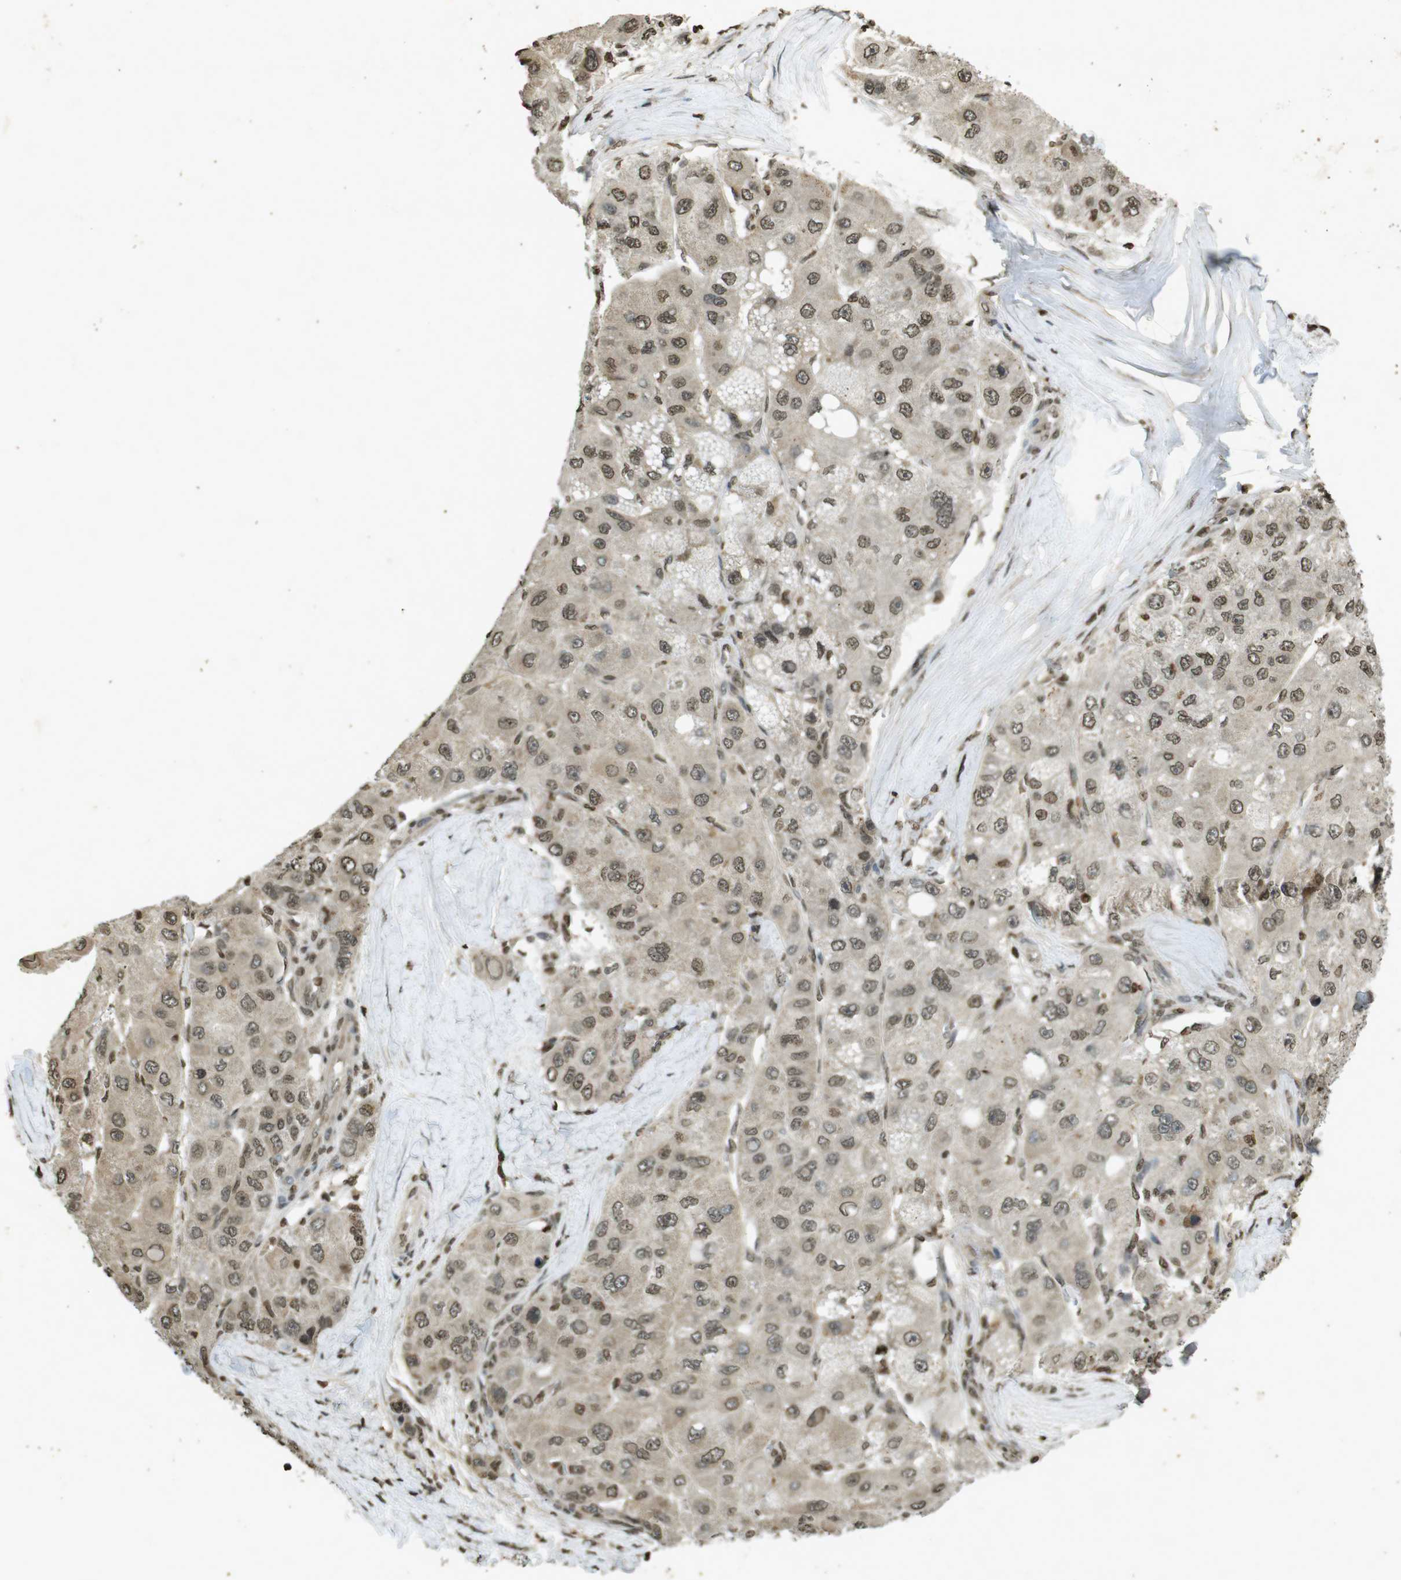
{"staining": {"intensity": "moderate", "quantity": ">75%", "location": "cytoplasmic/membranous,nuclear"}, "tissue": "liver cancer", "cell_type": "Tumor cells", "image_type": "cancer", "snomed": [{"axis": "morphology", "description": "Carcinoma, Hepatocellular, NOS"}, {"axis": "topography", "description": "Liver"}], "caption": "A photomicrograph showing moderate cytoplasmic/membranous and nuclear expression in about >75% of tumor cells in liver hepatocellular carcinoma, as visualized by brown immunohistochemical staining.", "gene": "ORC4", "patient": {"sex": "male", "age": 80}}